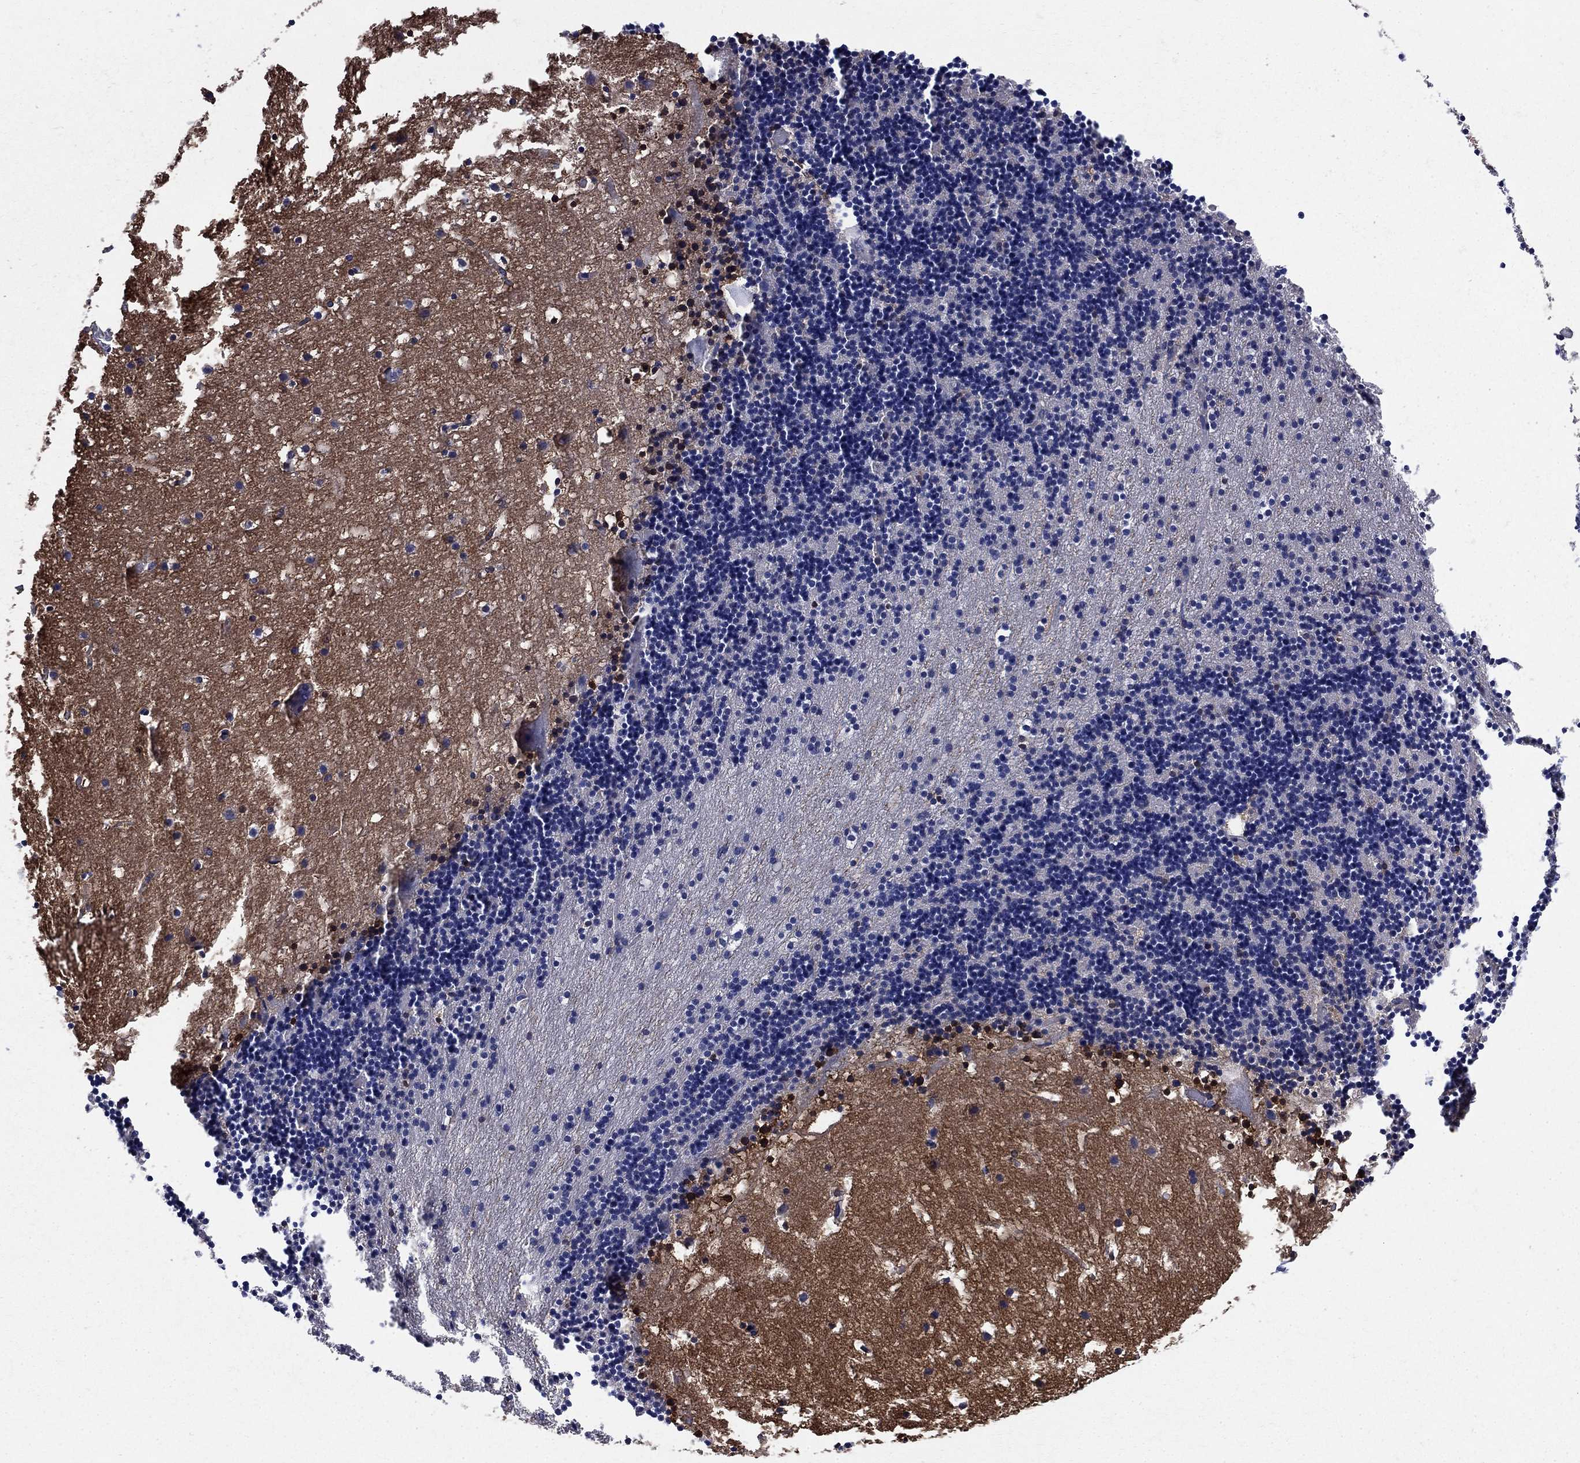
{"staining": {"intensity": "negative", "quantity": "none", "location": "none"}, "tissue": "cerebellum", "cell_type": "Cells in granular layer", "image_type": "normal", "snomed": [{"axis": "morphology", "description": "Normal tissue, NOS"}, {"axis": "topography", "description": "Cerebellum"}], "caption": "IHC micrograph of unremarkable cerebellum stained for a protein (brown), which demonstrates no positivity in cells in granular layer. (Stains: DAB IHC with hematoxylin counter stain, Microscopy: brightfield microscopy at high magnification).", "gene": "SEPTIN8", "patient": {"sex": "male", "age": 37}}